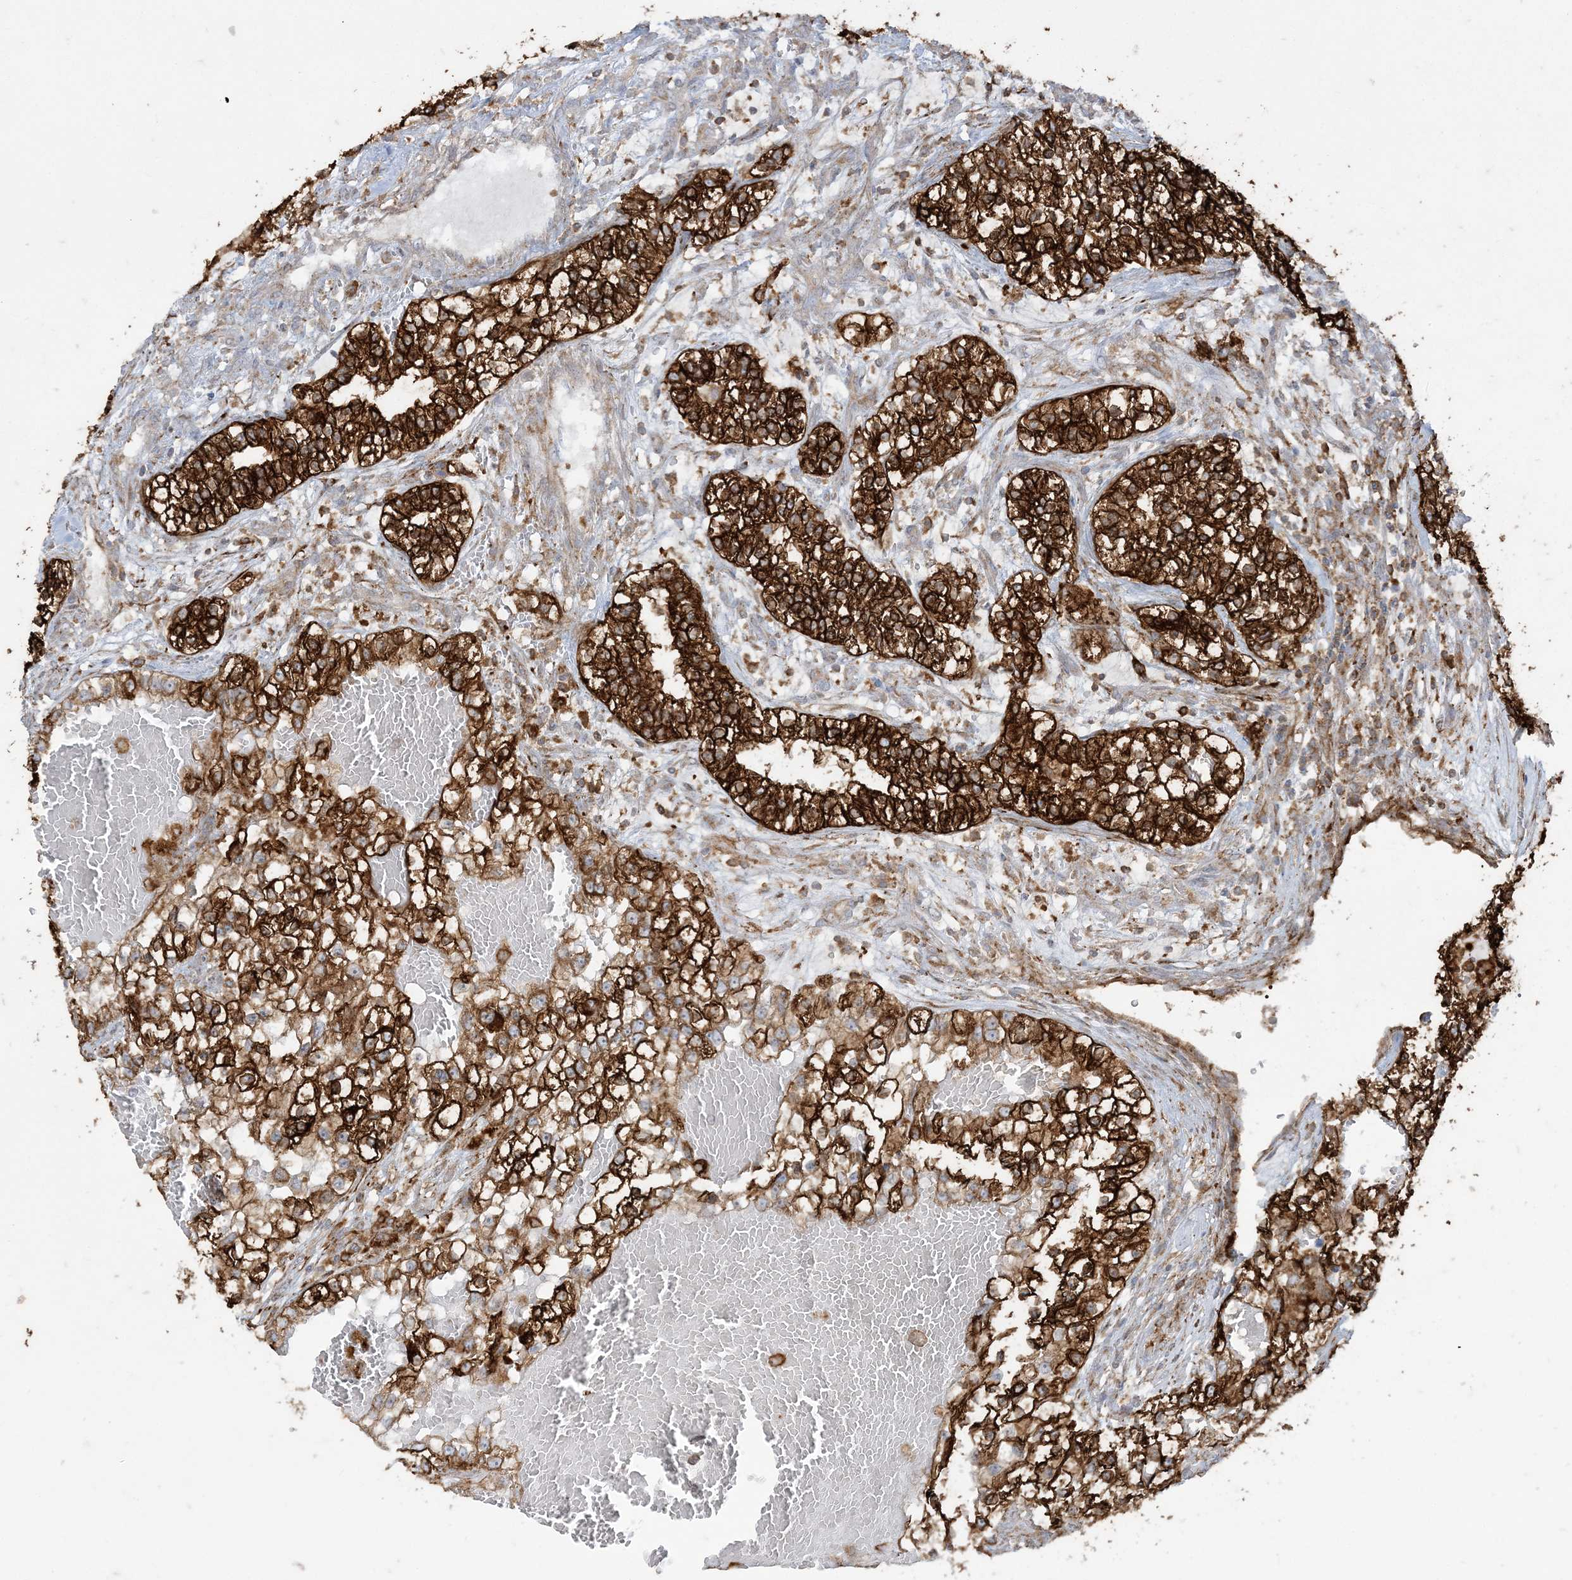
{"staining": {"intensity": "strong", "quantity": ">75%", "location": "cytoplasmic/membranous"}, "tissue": "renal cancer", "cell_type": "Tumor cells", "image_type": "cancer", "snomed": [{"axis": "morphology", "description": "Adenocarcinoma, NOS"}, {"axis": "topography", "description": "Kidney"}], "caption": "Renal cancer stained with immunohistochemistry demonstrates strong cytoplasmic/membranous expression in about >75% of tumor cells.", "gene": "DERL3", "patient": {"sex": "female", "age": 57}}